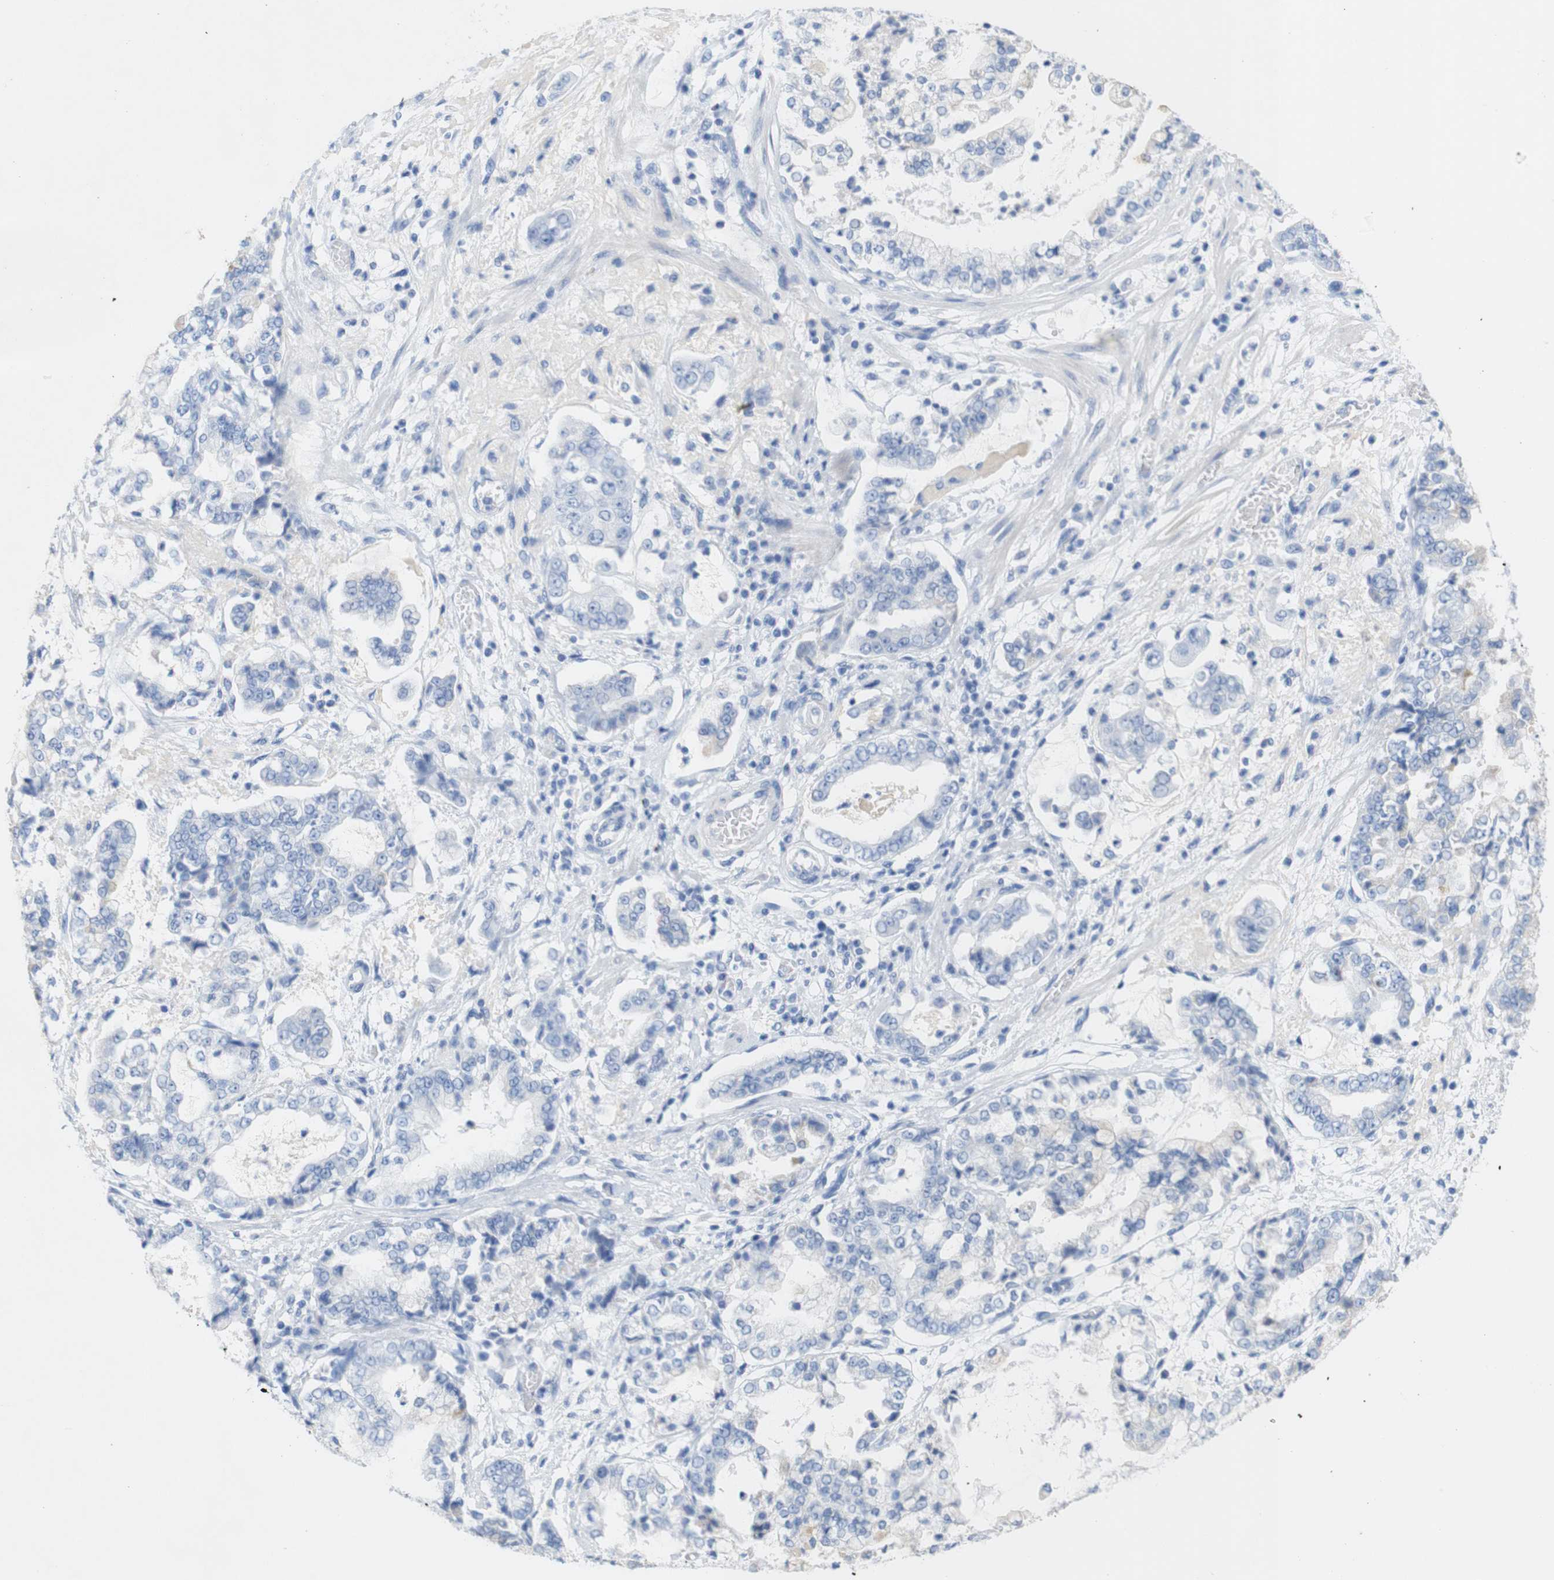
{"staining": {"intensity": "negative", "quantity": "none", "location": "none"}, "tissue": "stomach cancer", "cell_type": "Tumor cells", "image_type": "cancer", "snomed": [{"axis": "morphology", "description": "Adenocarcinoma, NOS"}, {"axis": "topography", "description": "Stomach"}], "caption": "Immunohistochemical staining of stomach cancer exhibits no significant staining in tumor cells.", "gene": "LAG3", "patient": {"sex": "male", "age": 76}}